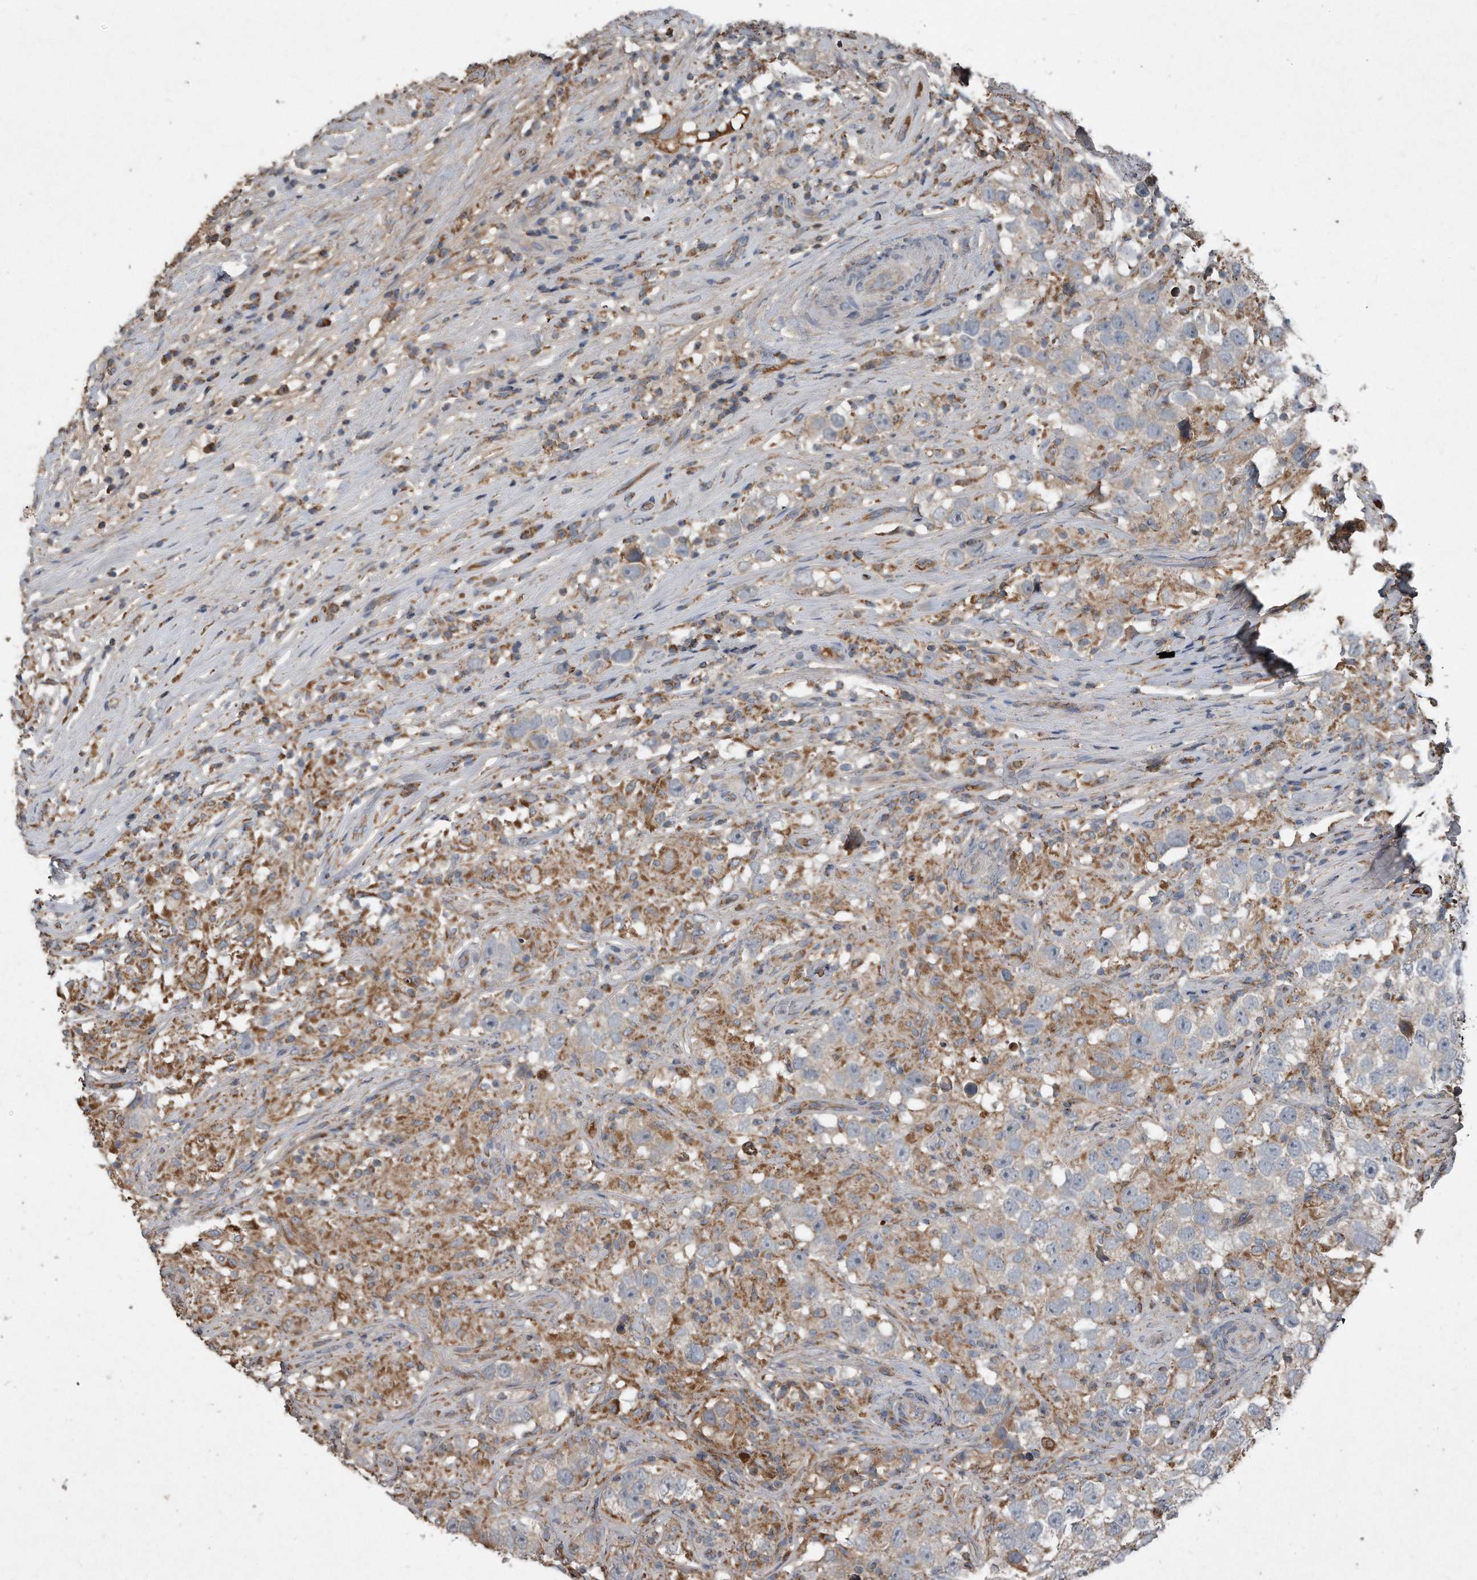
{"staining": {"intensity": "negative", "quantity": "none", "location": "none"}, "tissue": "testis cancer", "cell_type": "Tumor cells", "image_type": "cancer", "snomed": [{"axis": "morphology", "description": "Seminoma, NOS"}, {"axis": "topography", "description": "Testis"}], "caption": "Immunohistochemical staining of human testis seminoma demonstrates no significant positivity in tumor cells.", "gene": "SDHA", "patient": {"sex": "male", "age": 49}}